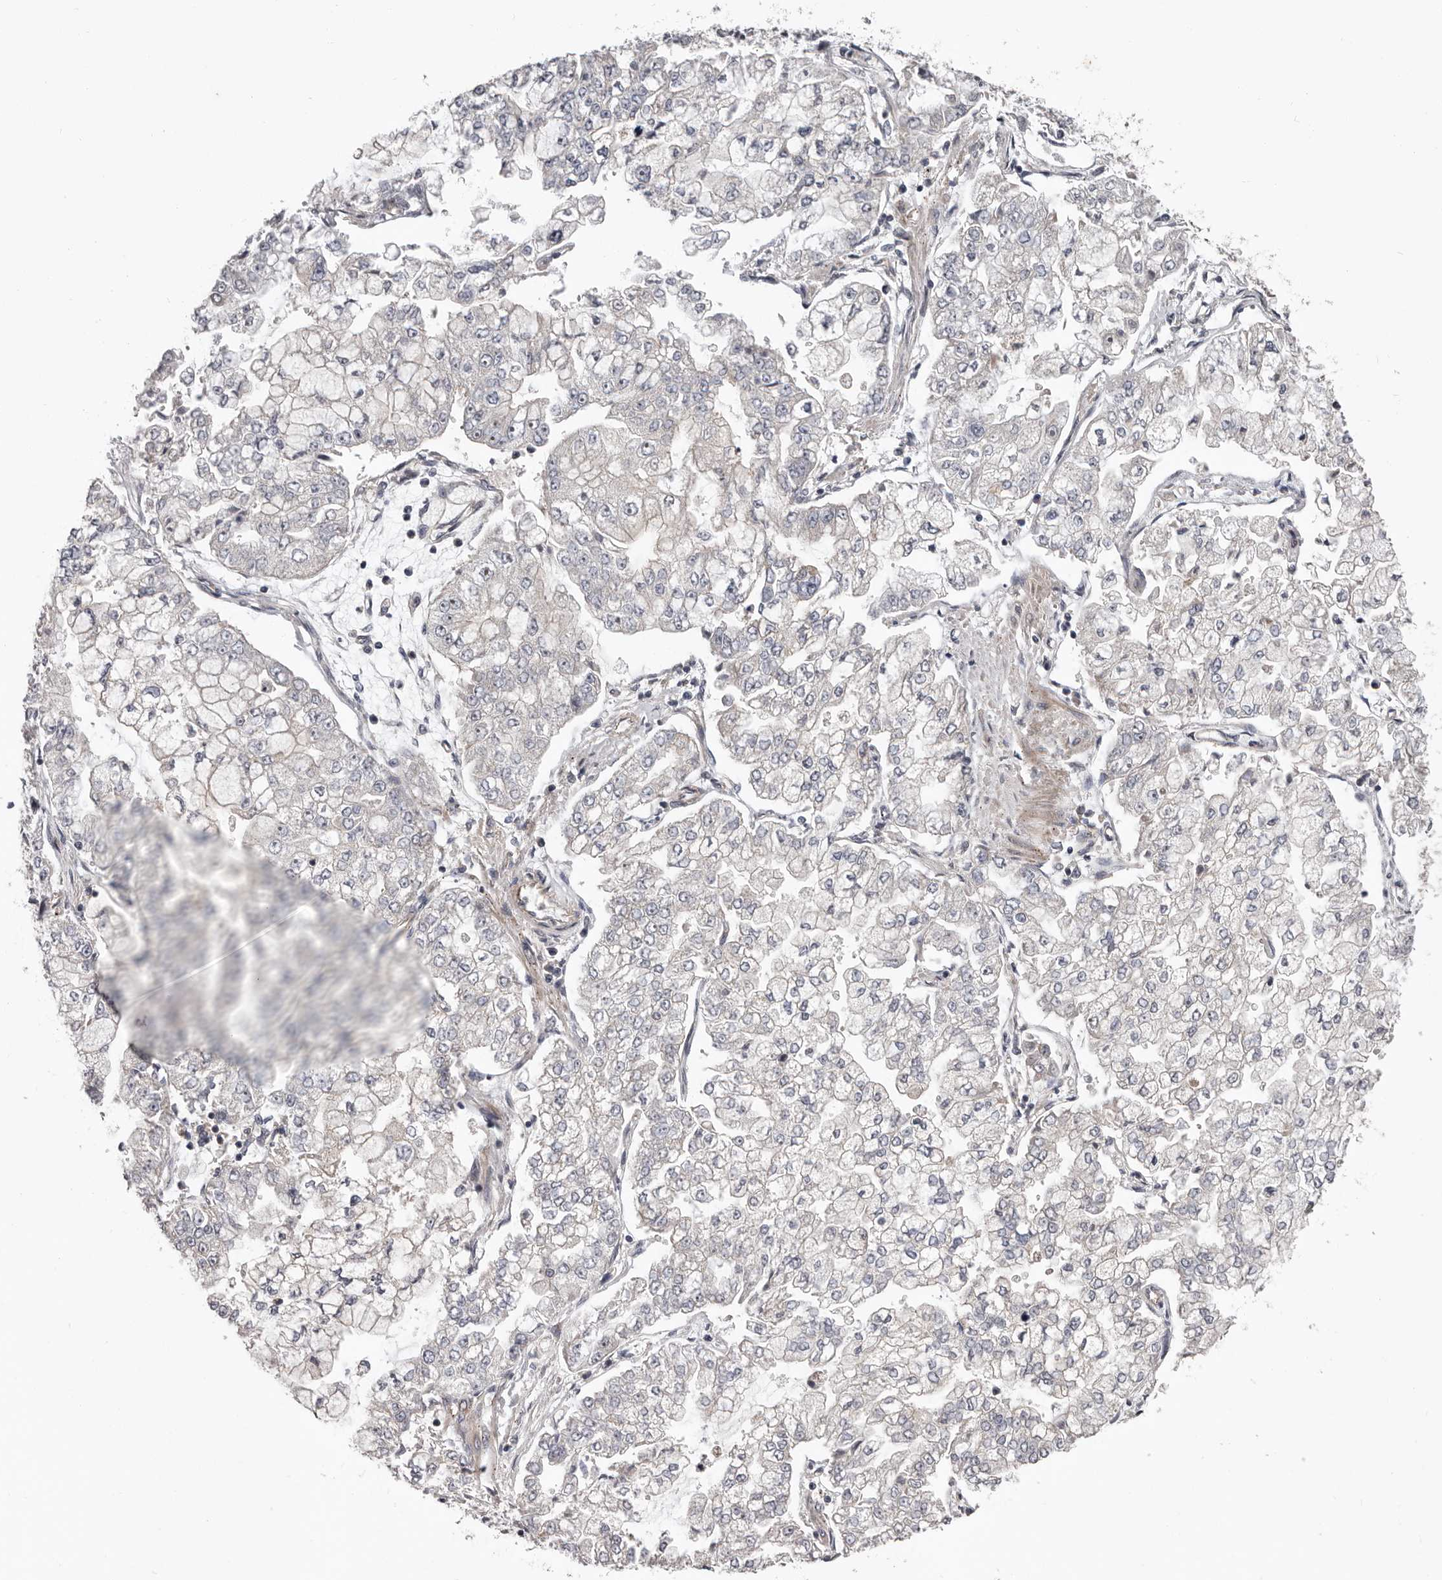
{"staining": {"intensity": "negative", "quantity": "none", "location": "none"}, "tissue": "stomach cancer", "cell_type": "Tumor cells", "image_type": "cancer", "snomed": [{"axis": "morphology", "description": "Adenocarcinoma, NOS"}, {"axis": "topography", "description": "Stomach"}], "caption": "High magnification brightfield microscopy of stomach adenocarcinoma stained with DAB (3,3'-diaminobenzidine) (brown) and counterstained with hematoxylin (blue): tumor cells show no significant positivity.", "gene": "VPS37A", "patient": {"sex": "male", "age": 76}}